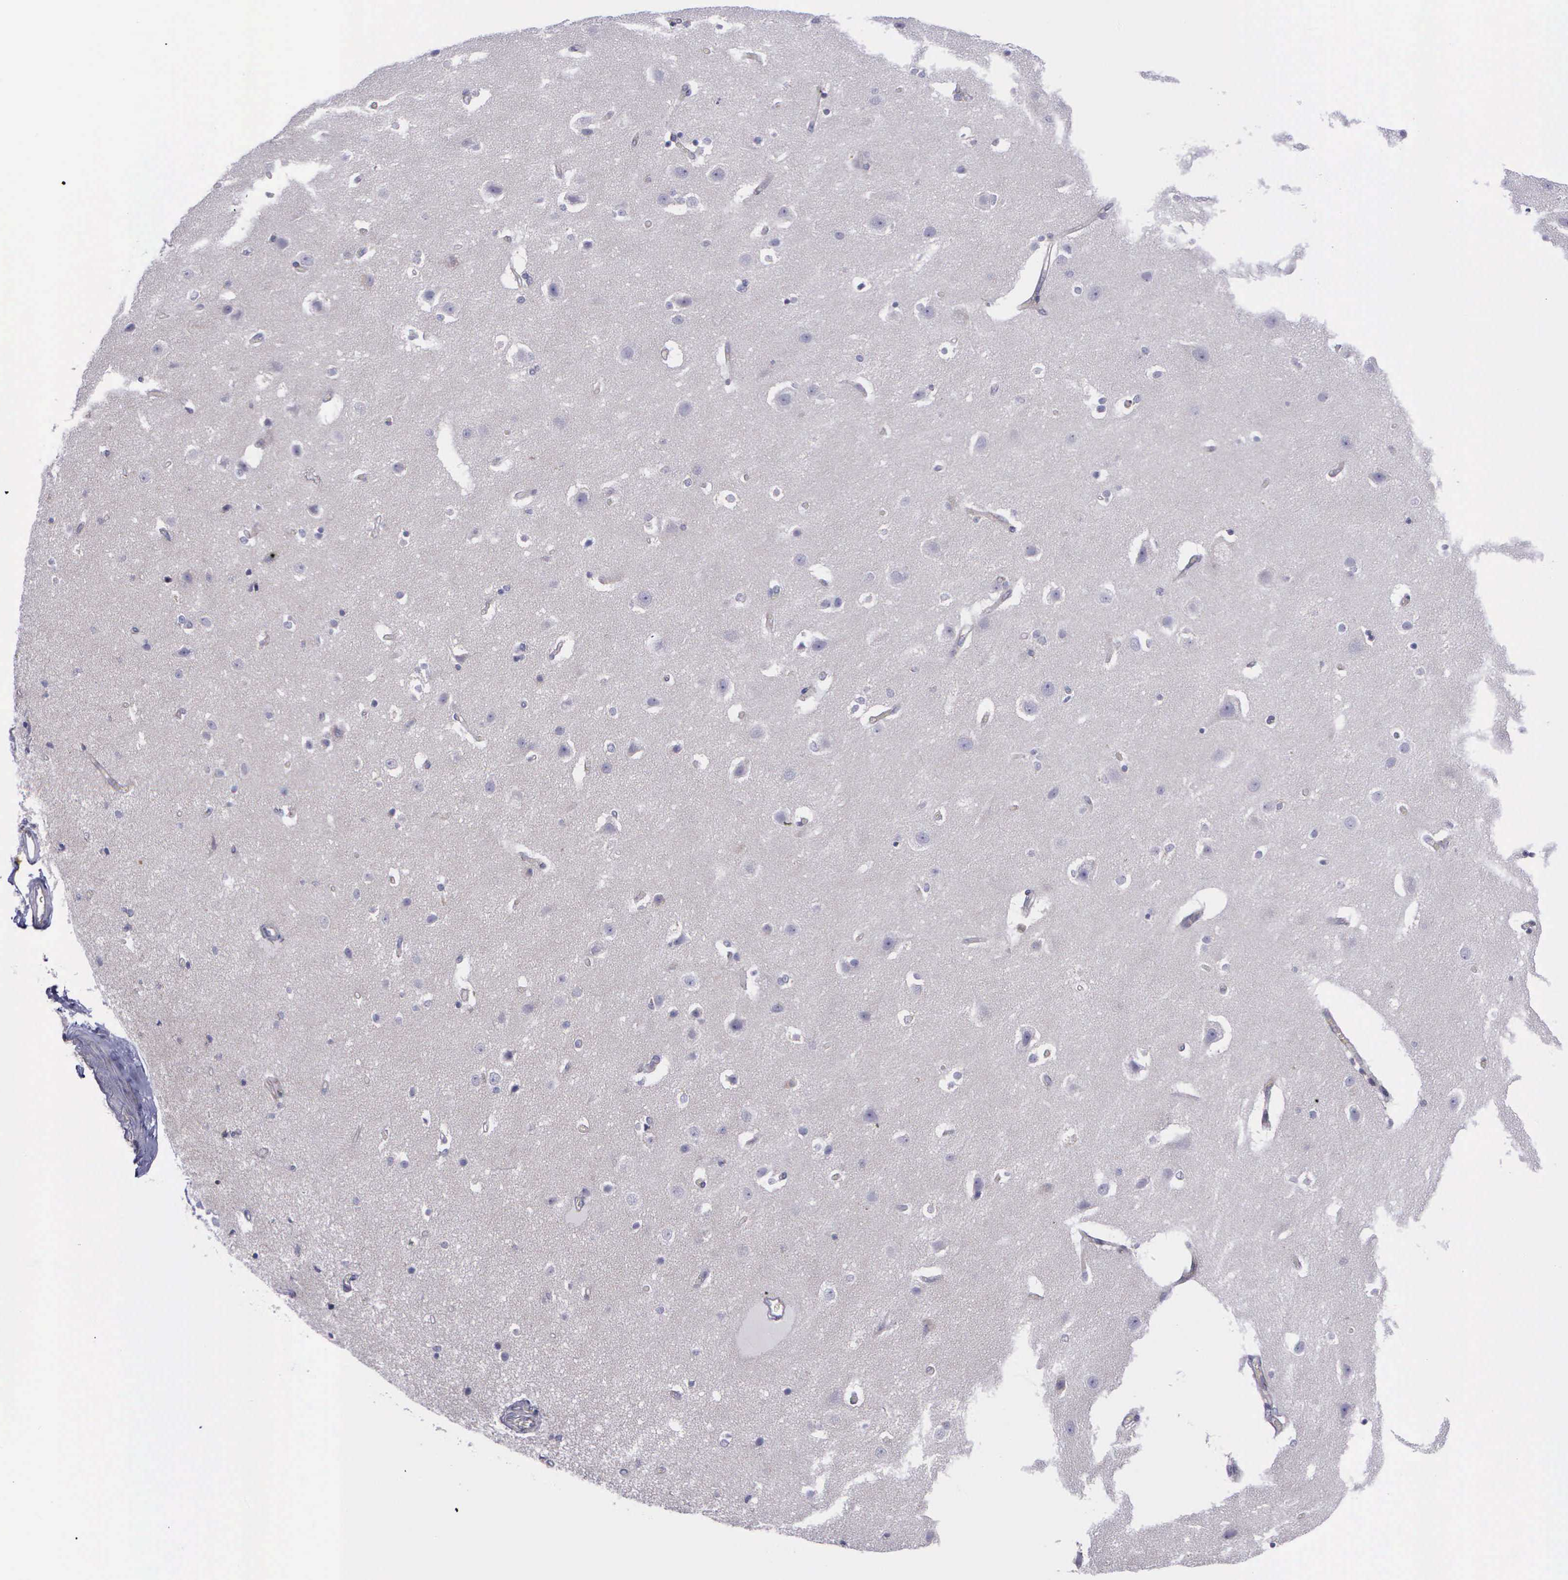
{"staining": {"intensity": "negative", "quantity": "none", "location": "none"}, "tissue": "caudate", "cell_type": "Glial cells", "image_type": "normal", "snomed": [{"axis": "morphology", "description": "Normal tissue, NOS"}, {"axis": "topography", "description": "Lateral ventricle wall"}], "caption": "An immunohistochemistry micrograph of benign caudate is shown. There is no staining in glial cells of caudate.", "gene": "SYNJ2BP", "patient": {"sex": "female", "age": 54}}